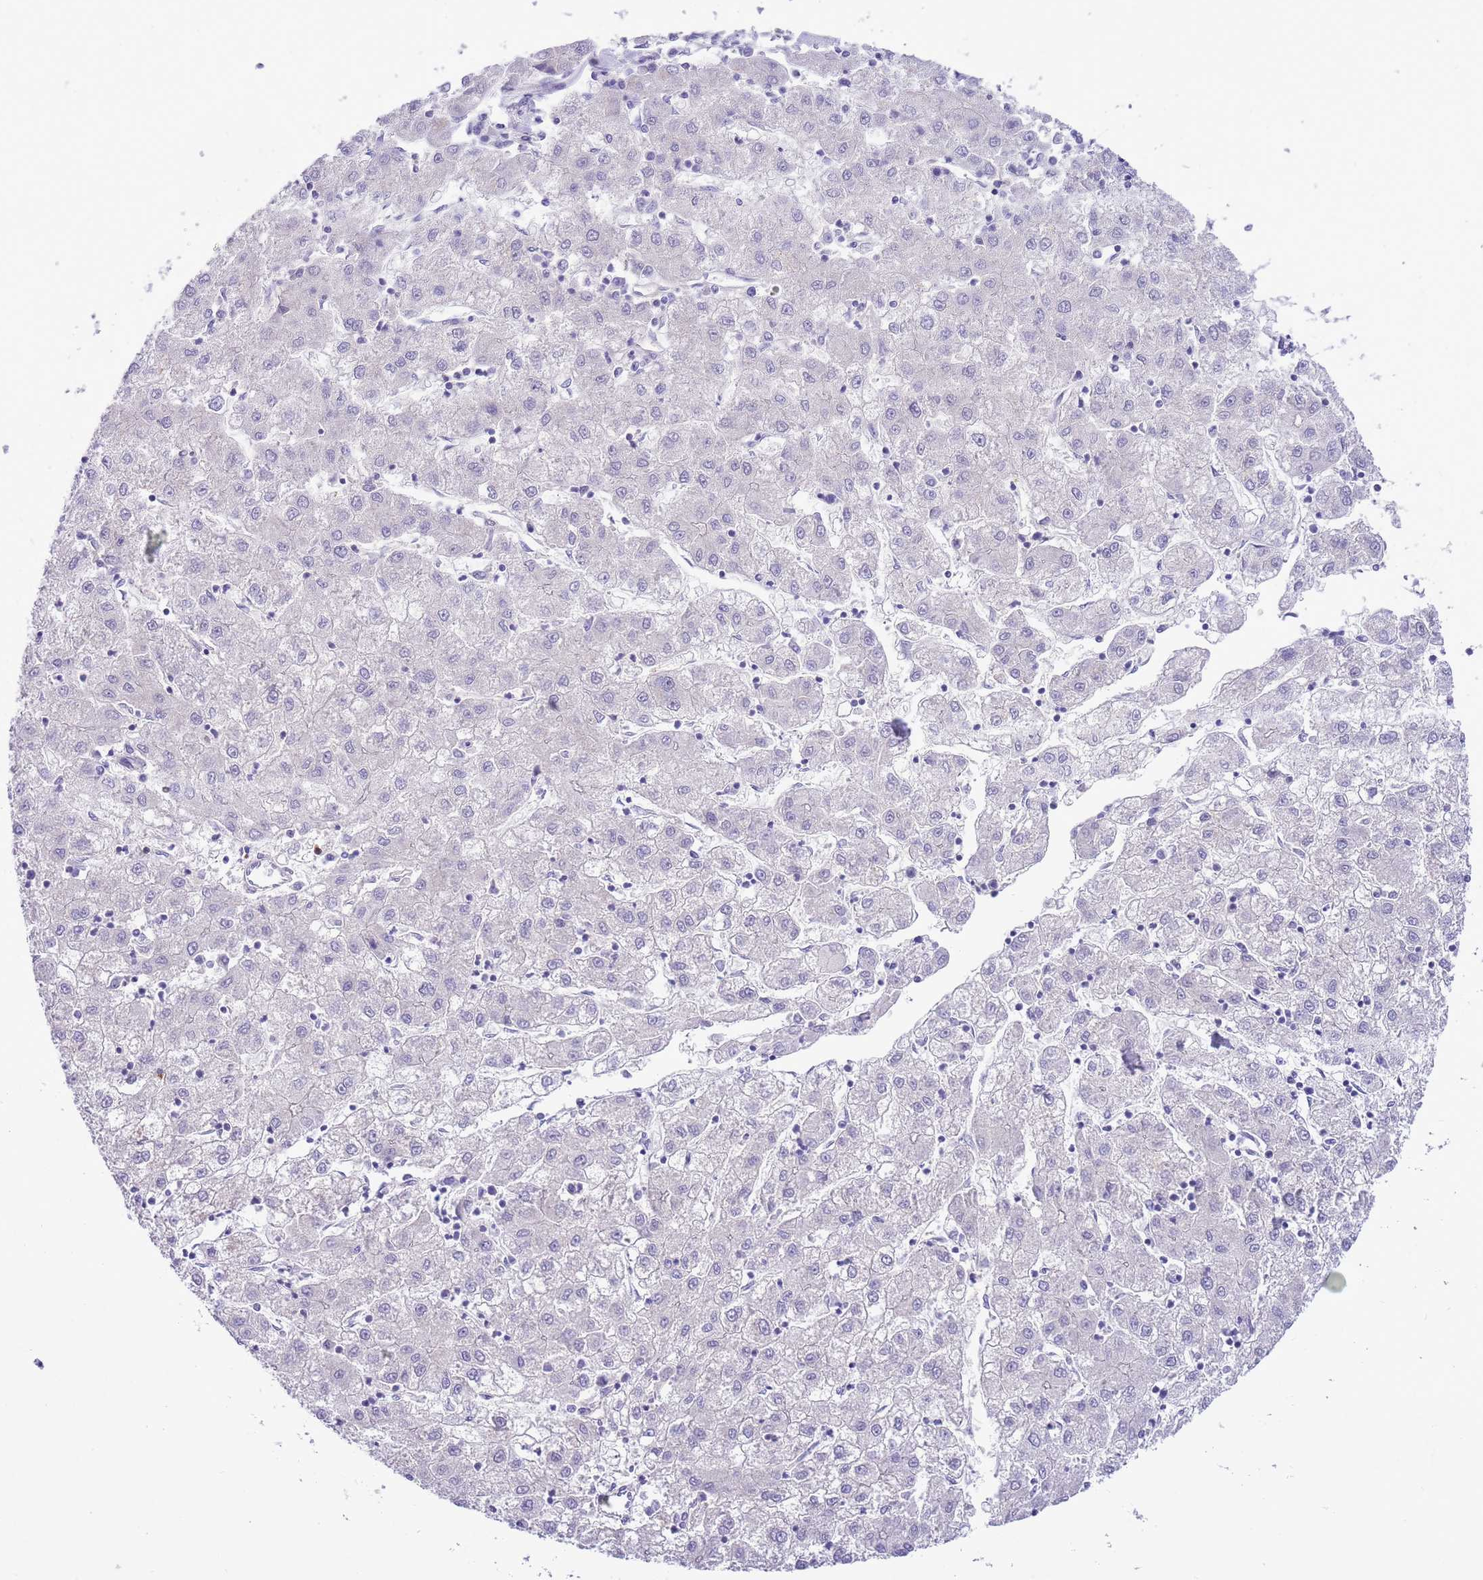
{"staining": {"intensity": "negative", "quantity": "none", "location": "none"}, "tissue": "liver cancer", "cell_type": "Tumor cells", "image_type": "cancer", "snomed": [{"axis": "morphology", "description": "Carcinoma, Hepatocellular, NOS"}, {"axis": "topography", "description": "Liver"}], "caption": "Hepatocellular carcinoma (liver) stained for a protein using IHC reveals no expression tumor cells.", "gene": "PRR32", "patient": {"sex": "male", "age": 72}}